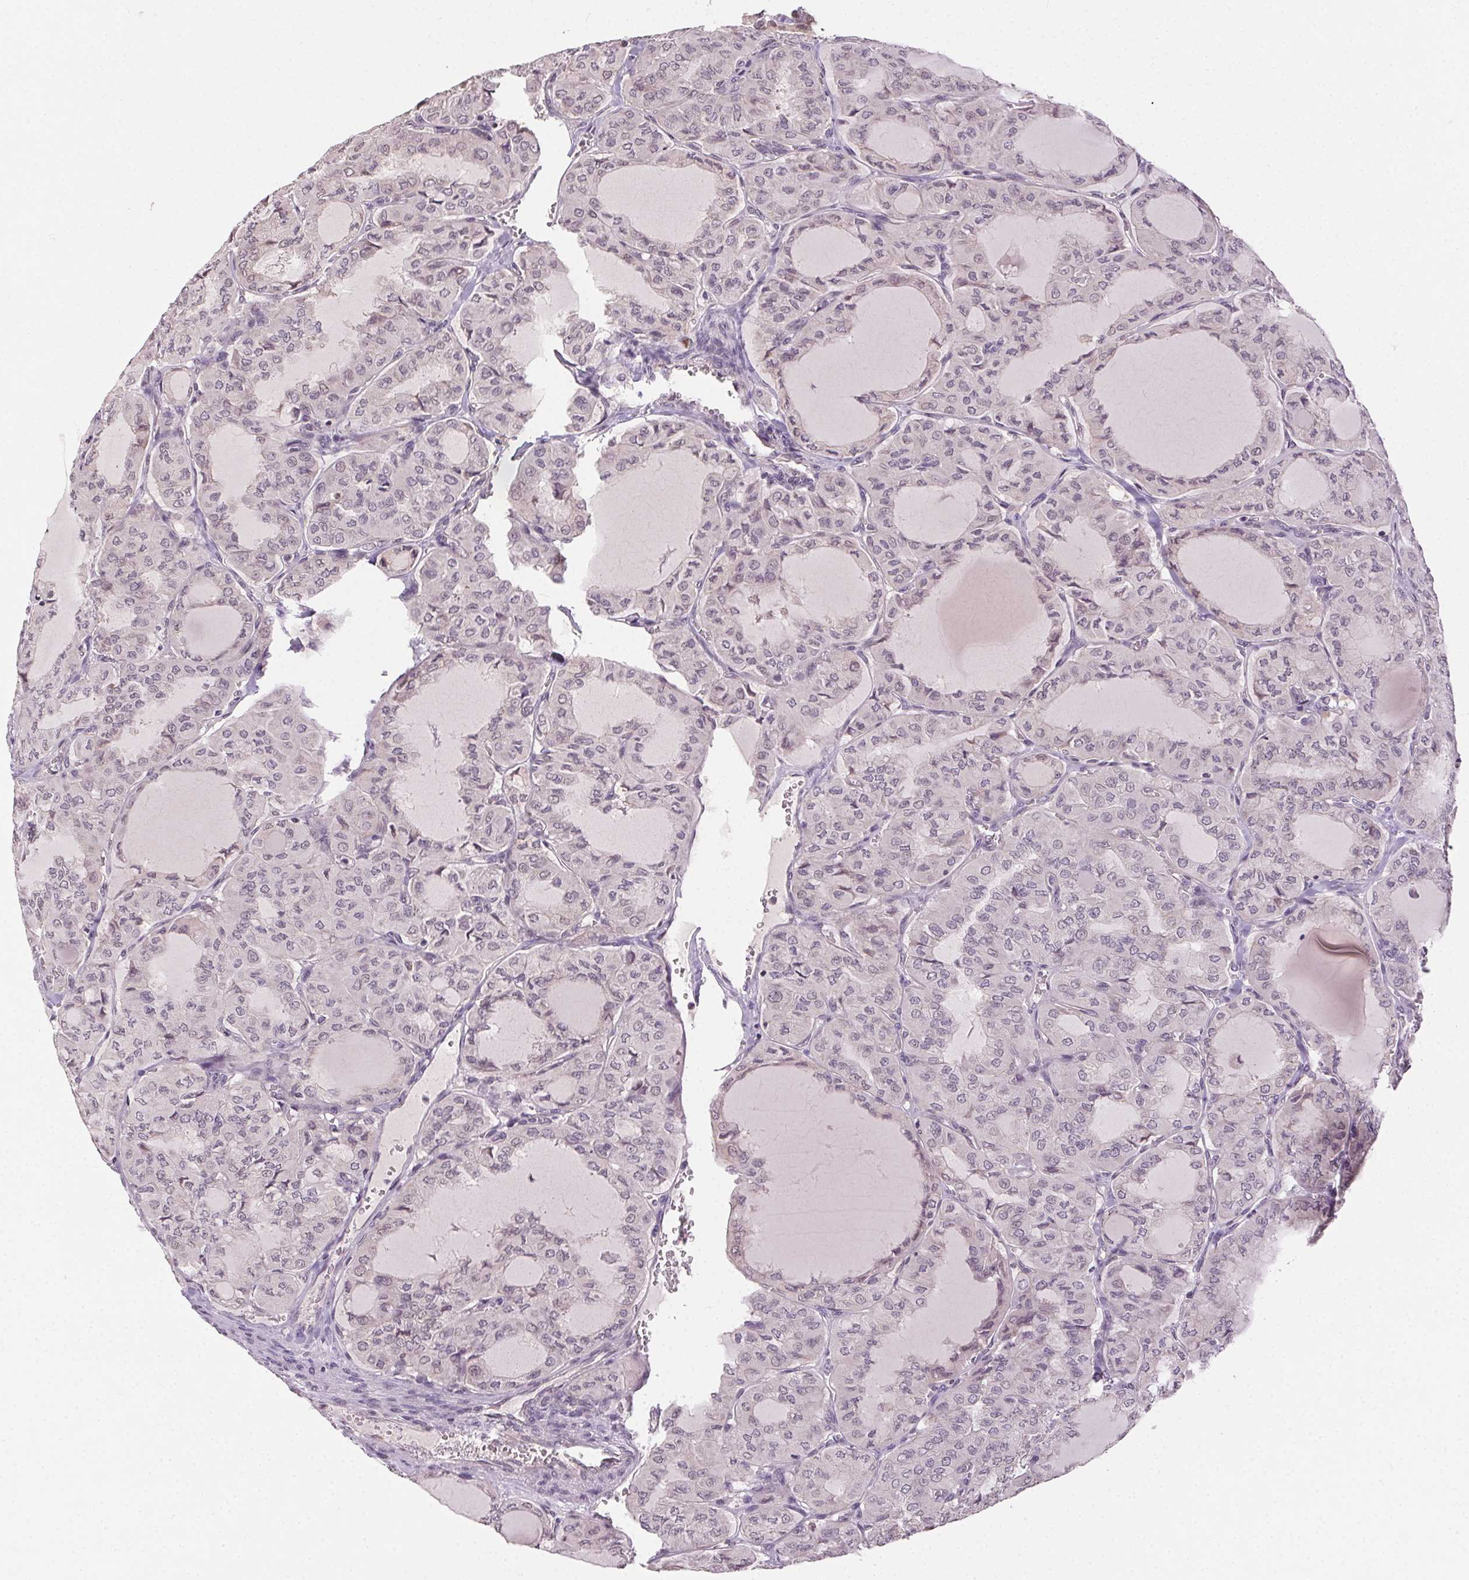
{"staining": {"intensity": "negative", "quantity": "none", "location": "none"}, "tissue": "thyroid cancer", "cell_type": "Tumor cells", "image_type": "cancer", "snomed": [{"axis": "morphology", "description": "Papillary adenocarcinoma, NOS"}, {"axis": "topography", "description": "Thyroid gland"}], "caption": "An image of thyroid cancer (papillary adenocarcinoma) stained for a protein shows no brown staining in tumor cells.", "gene": "ATP1B3", "patient": {"sex": "male", "age": 20}}